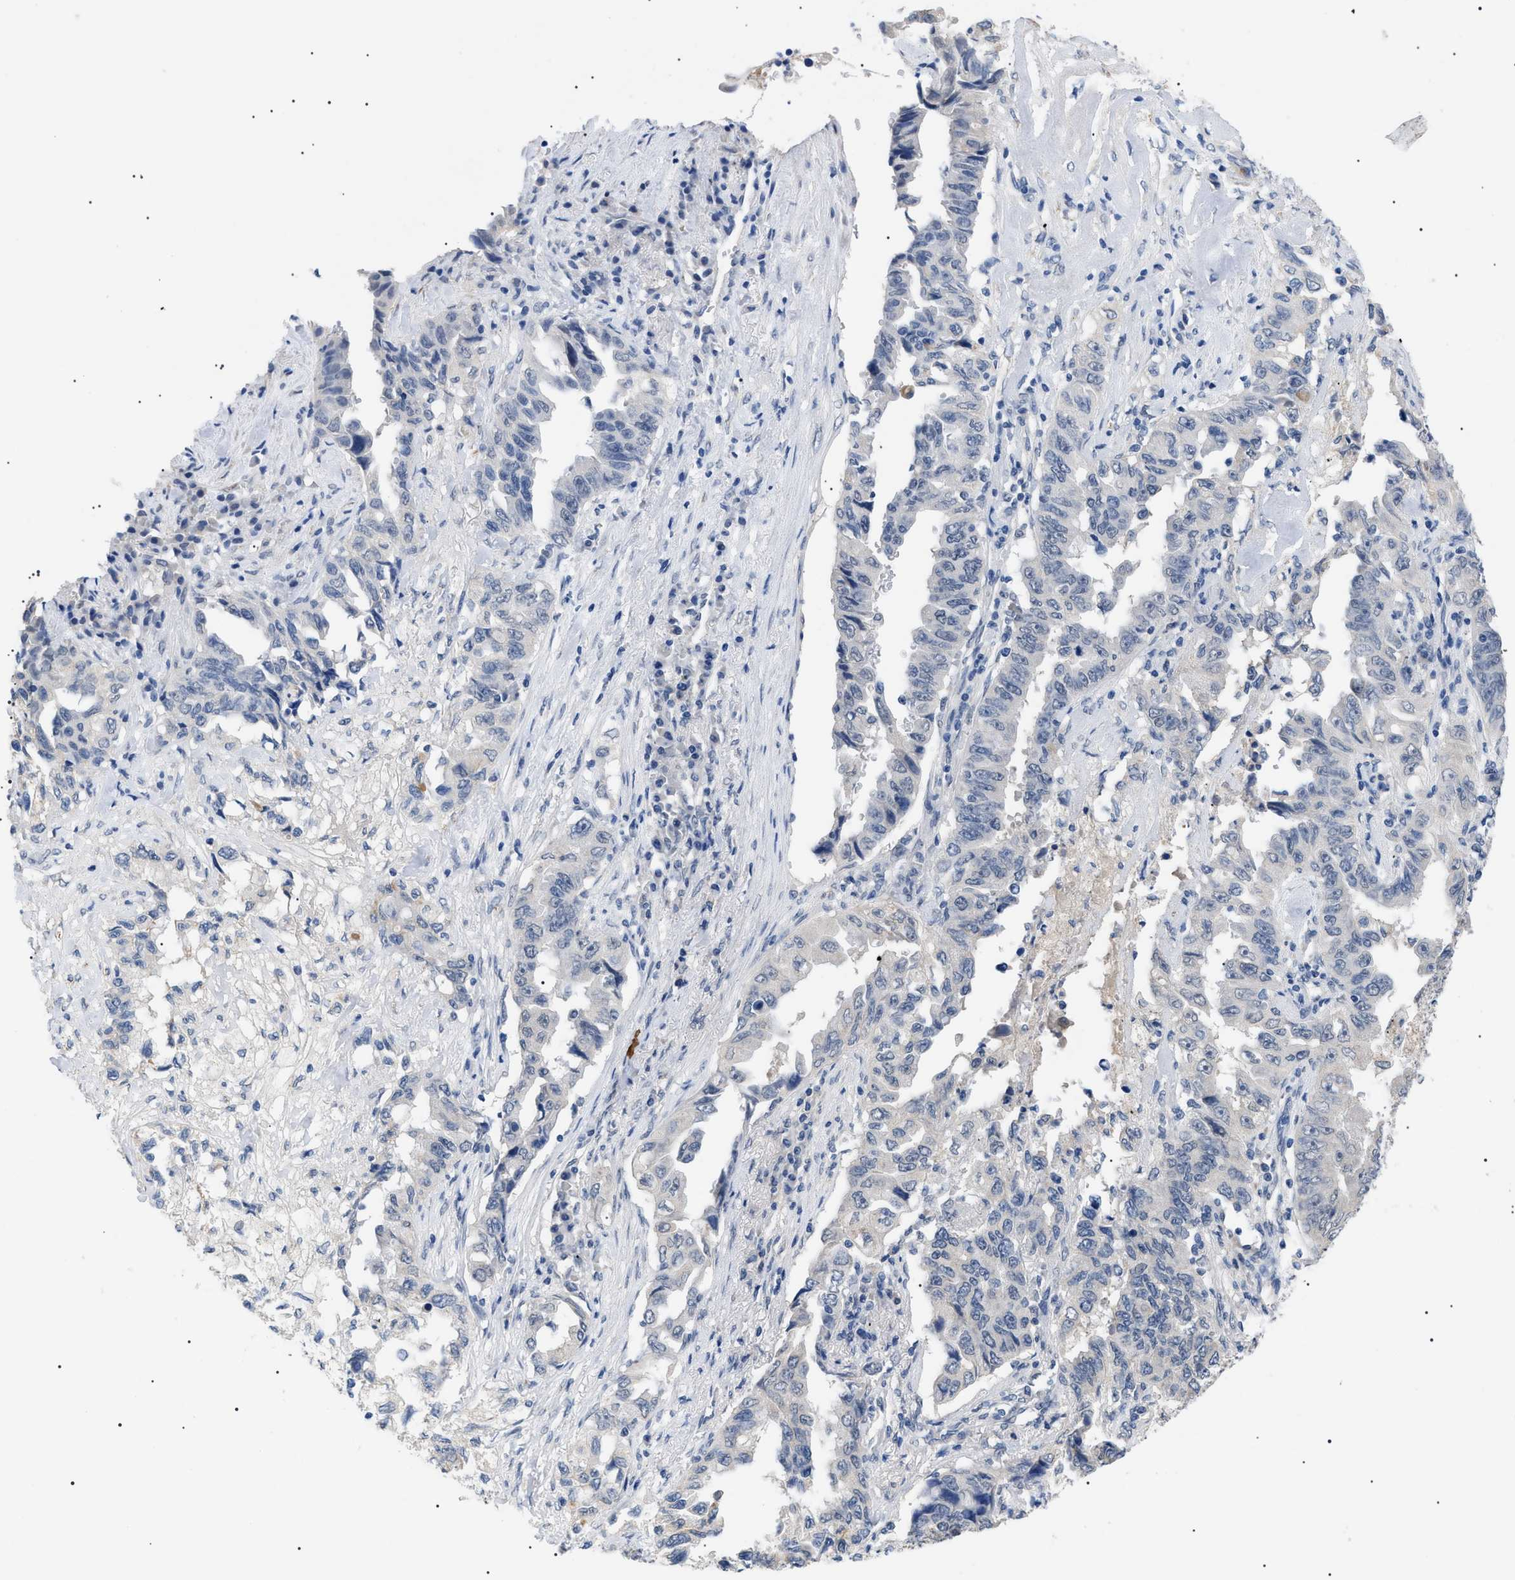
{"staining": {"intensity": "negative", "quantity": "none", "location": "none"}, "tissue": "lung cancer", "cell_type": "Tumor cells", "image_type": "cancer", "snomed": [{"axis": "morphology", "description": "Adenocarcinoma, NOS"}, {"axis": "topography", "description": "Lung"}], "caption": "Image shows no protein positivity in tumor cells of adenocarcinoma (lung) tissue.", "gene": "PRRT2", "patient": {"sex": "female", "age": 51}}